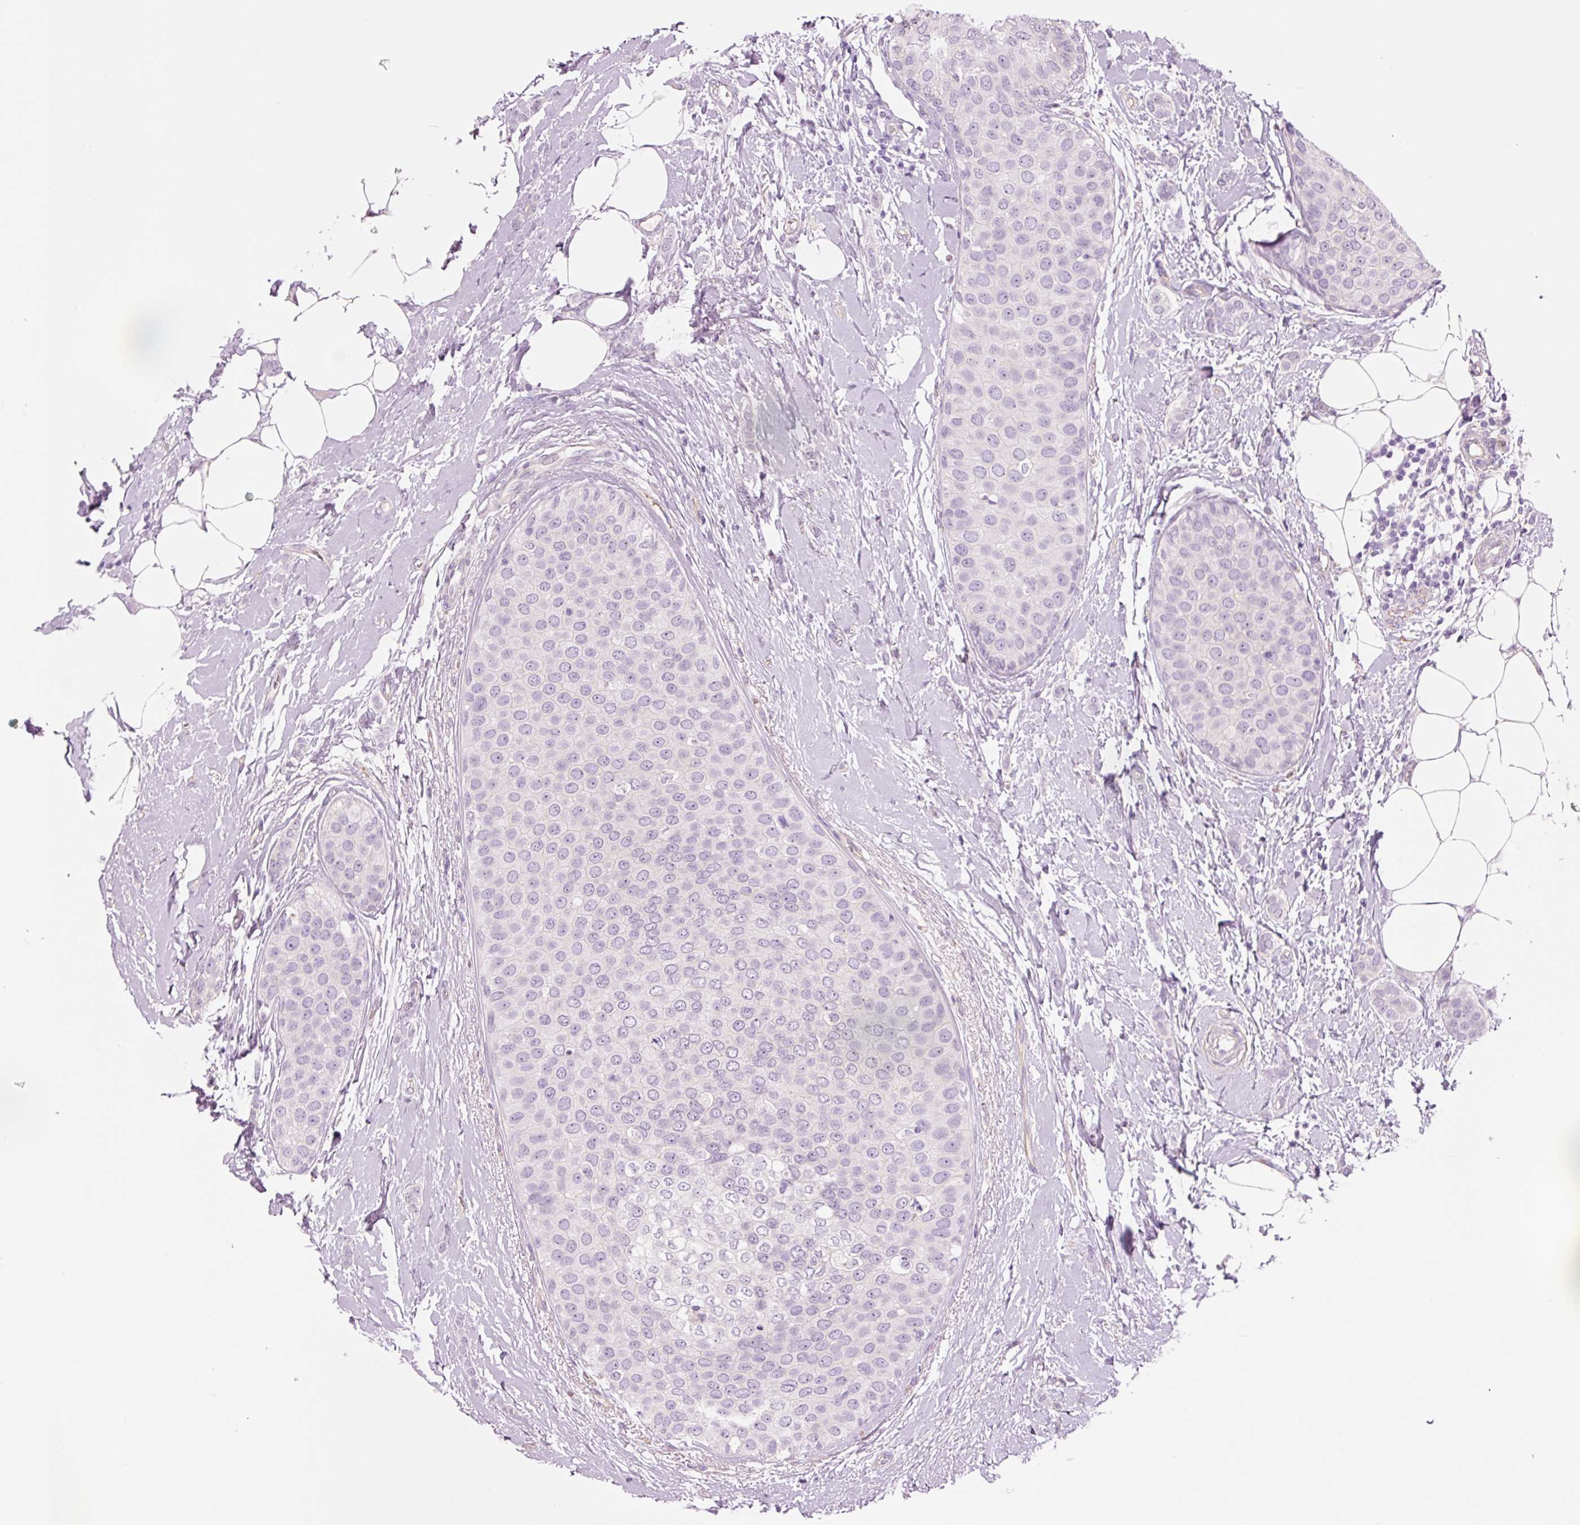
{"staining": {"intensity": "negative", "quantity": "none", "location": "none"}, "tissue": "breast cancer", "cell_type": "Tumor cells", "image_type": "cancer", "snomed": [{"axis": "morphology", "description": "Duct carcinoma"}, {"axis": "topography", "description": "Breast"}], "caption": "IHC image of intraductal carcinoma (breast) stained for a protein (brown), which reveals no staining in tumor cells.", "gene": "HSPA4L", "patient": {"sex": "female", "age": 72}}